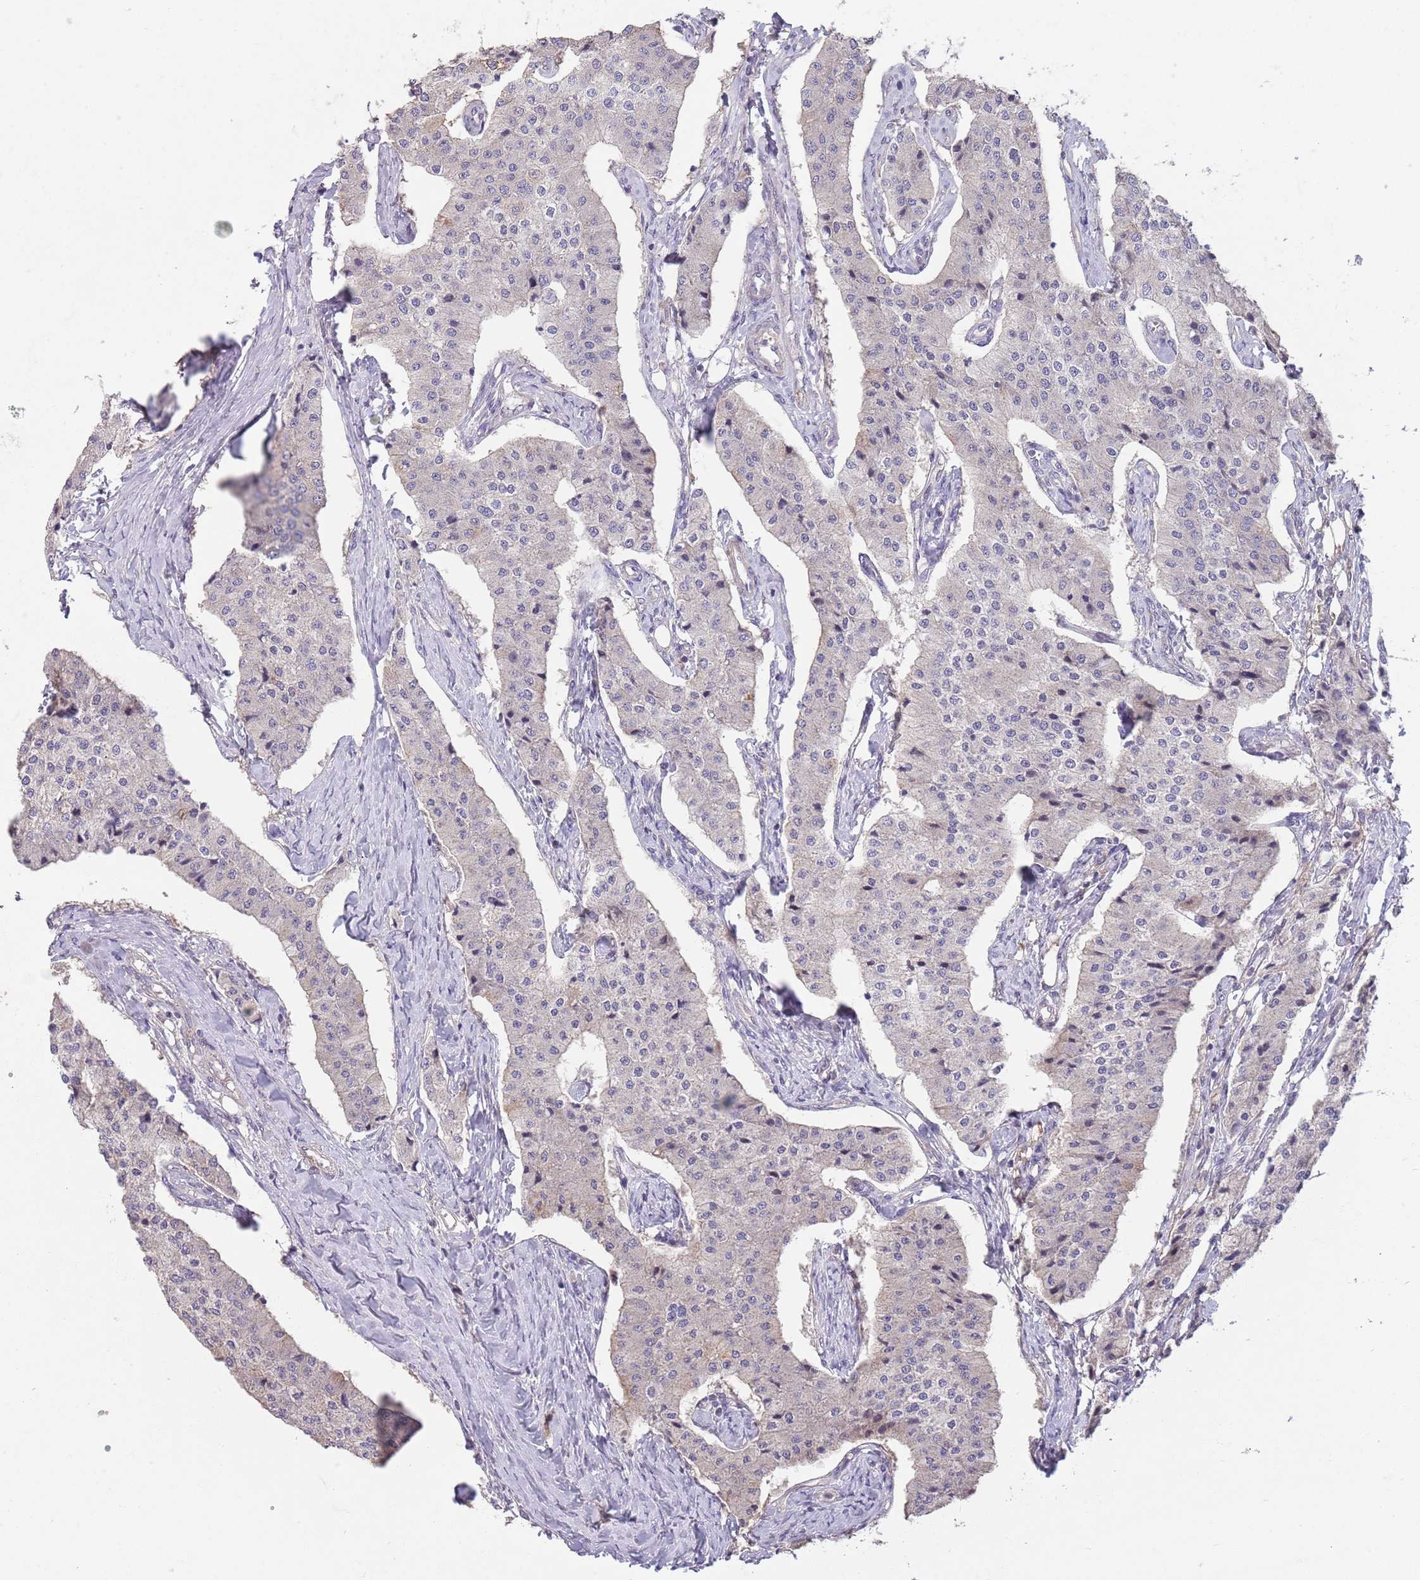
{"staining": {"intensity": "negative", "quantity": "none", "location": "none"}, "tissue": "carcinoid", "cell_type": "Tumor cells", "image_type": "cancer", "snomed": [{"axis": "morphology", "description": "Carcinoid, malignant, NOS"}, {"axis": "topography", "description": "Colon"}], "caption": "Tumor cells show no significant positivity in carcinoid (malignant).", "gene": "MEI1", "patient": {"sex": "female", "age": 52}}